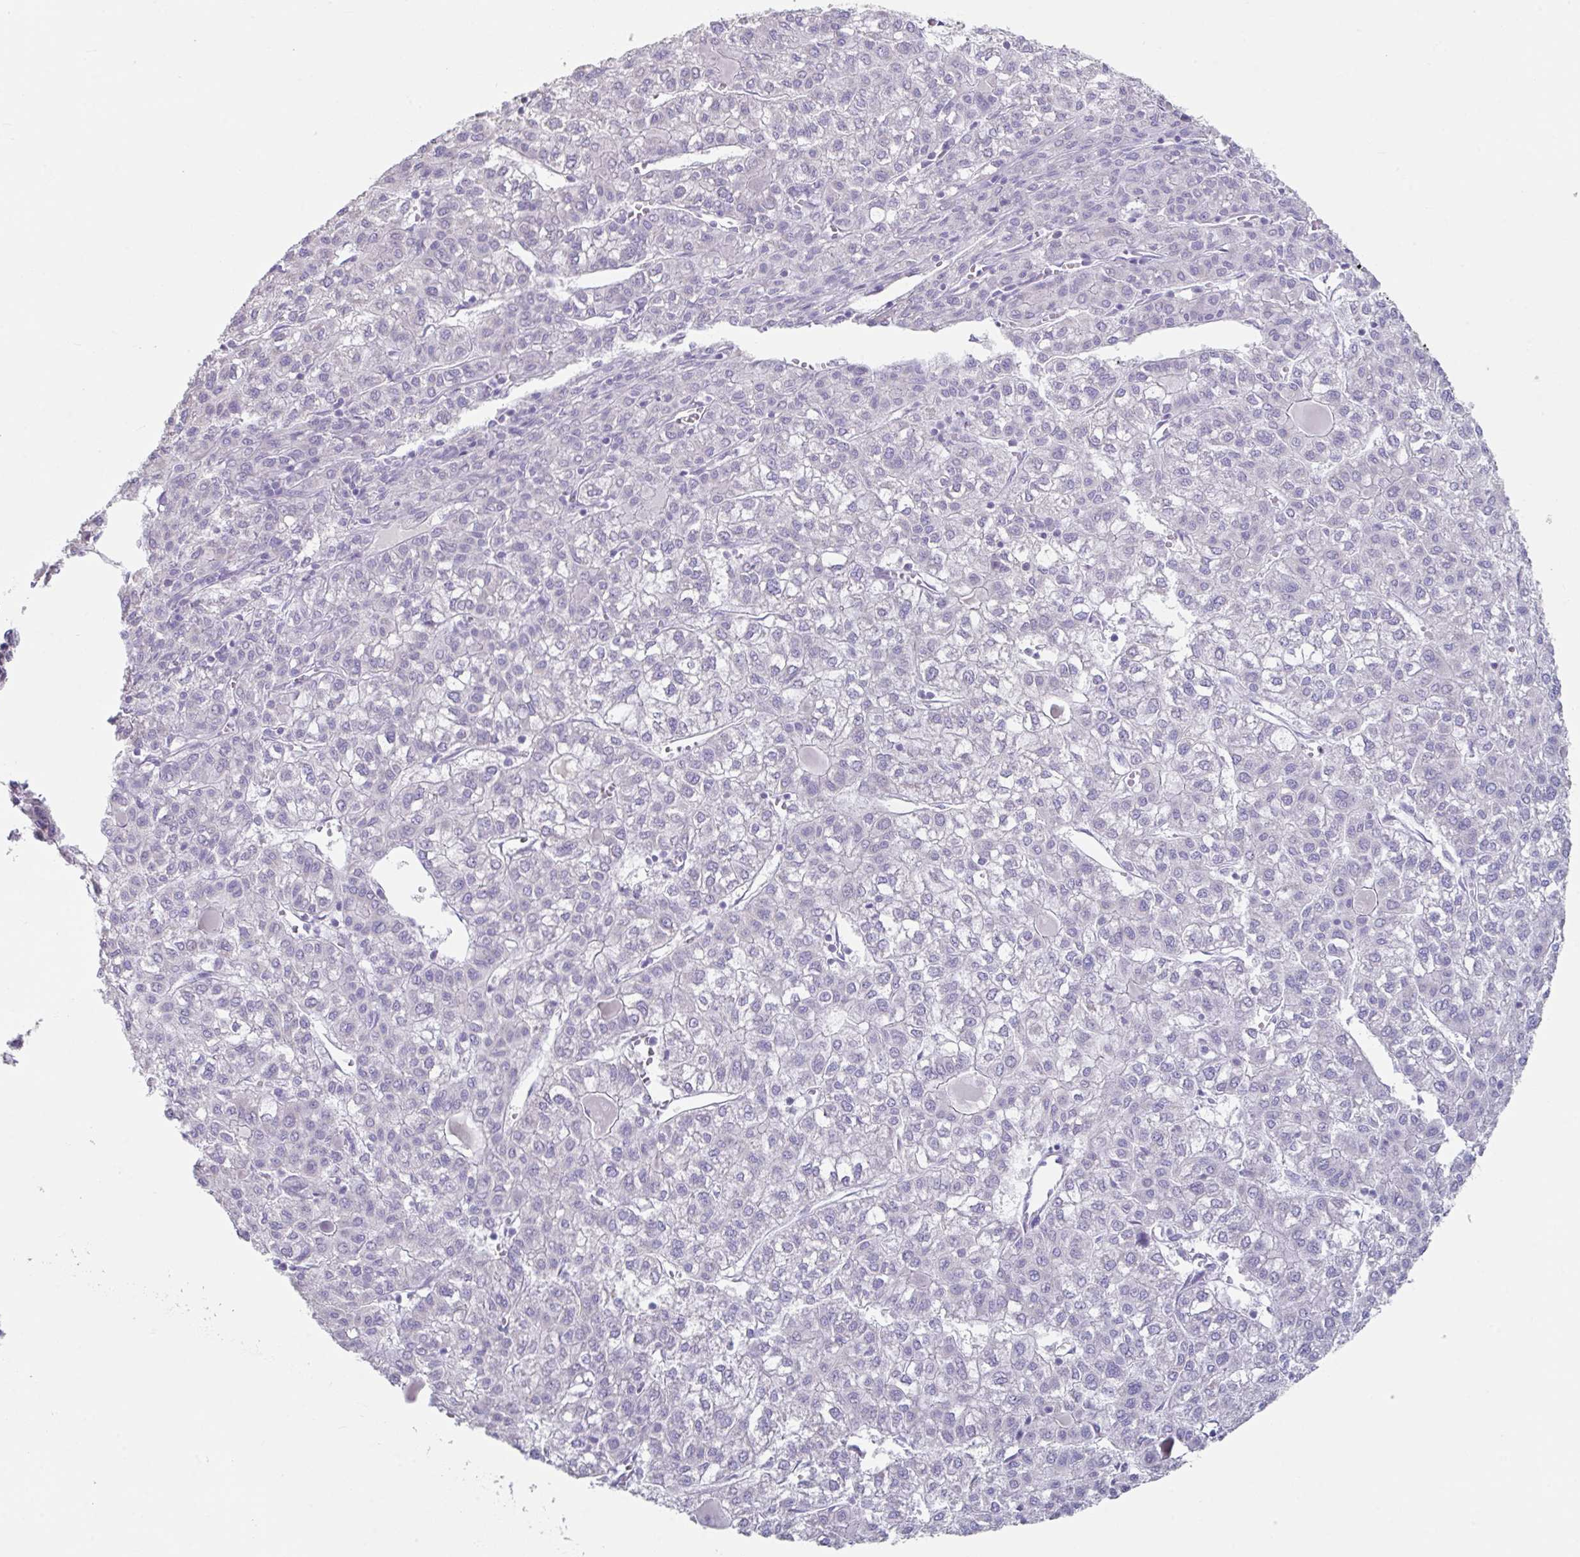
{"staining": {"intensity": "negative", "quantity": "none", "location": "none"}, "tissue": "liver cancer", "cell_type": "Tumor cells", "image_type": "cancer", "snomed": [{"axis": "morphology", "description": "Carcinoma, Hepatocellular, NOS"}, {"axis": "topography", "description": "Liver"}], "caption": "DAB immunohistochemical staining of human liver hepatocellular carcinoma displays no significant staining in tumor cells.", "gene": "SLC44A4", "patient": {"sex": "female", "age": 43}}